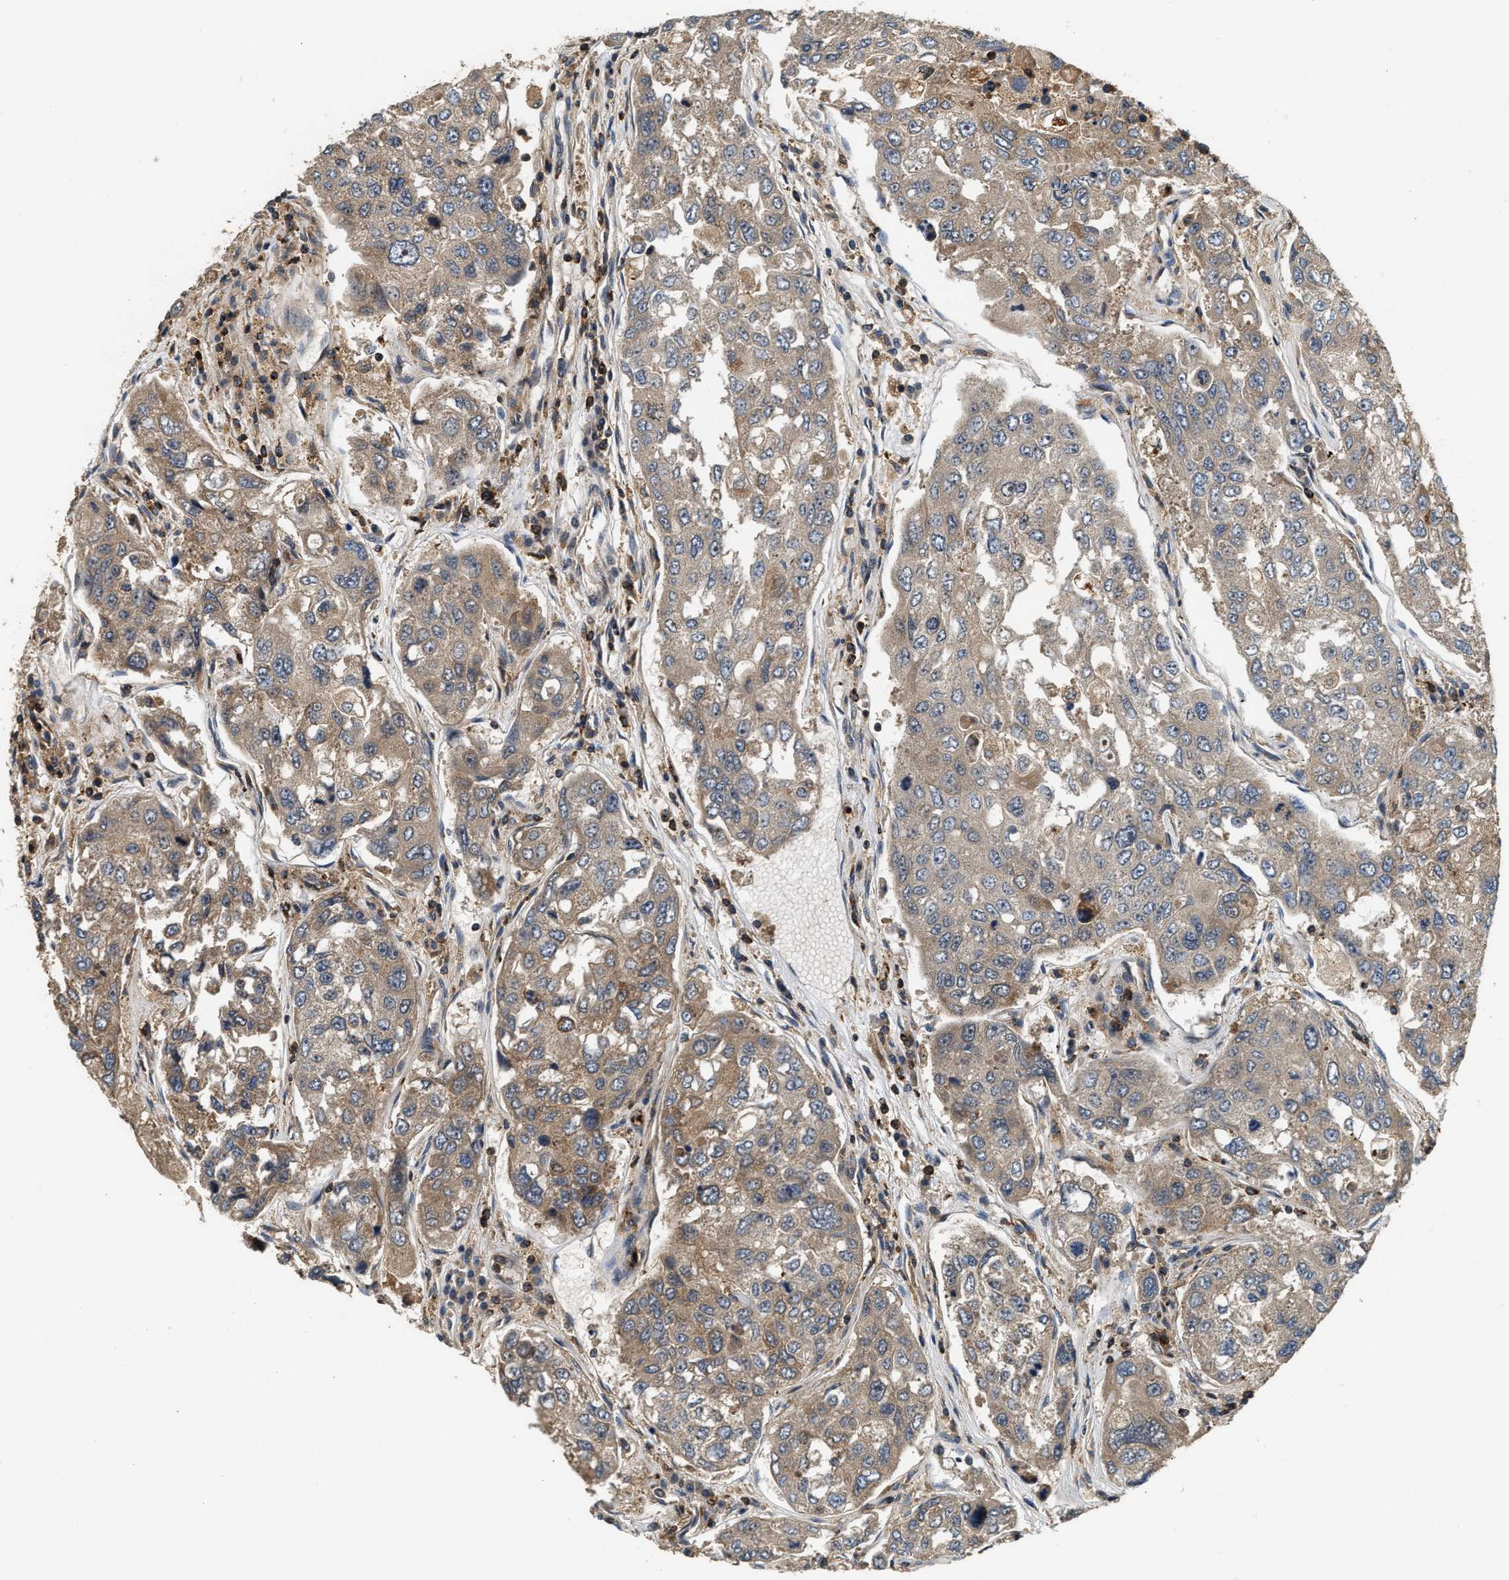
{"staining": {"intensity": "weak", "quantity": ">75%", "location": "cytoplasmic/membranous"}, "tissue": "urothelial cancer", "cell_type": "Tumor cells", "image_type": "cancer", "snomed": [{"axis": "morphology", "description": "Urothelial carcinoma, High grade"}, {"axis": "topography", "description": "Lymph node"}, {"axis": "topography", "description": "Urinary bladder"}], "caption": "Tumor cells reveal low levels of weak cytoplasmic/membranous expression in about >75% of cells in urothelial cancer.", "gene": "SNX5", "patient": {"sex": "male", "age": 51}}